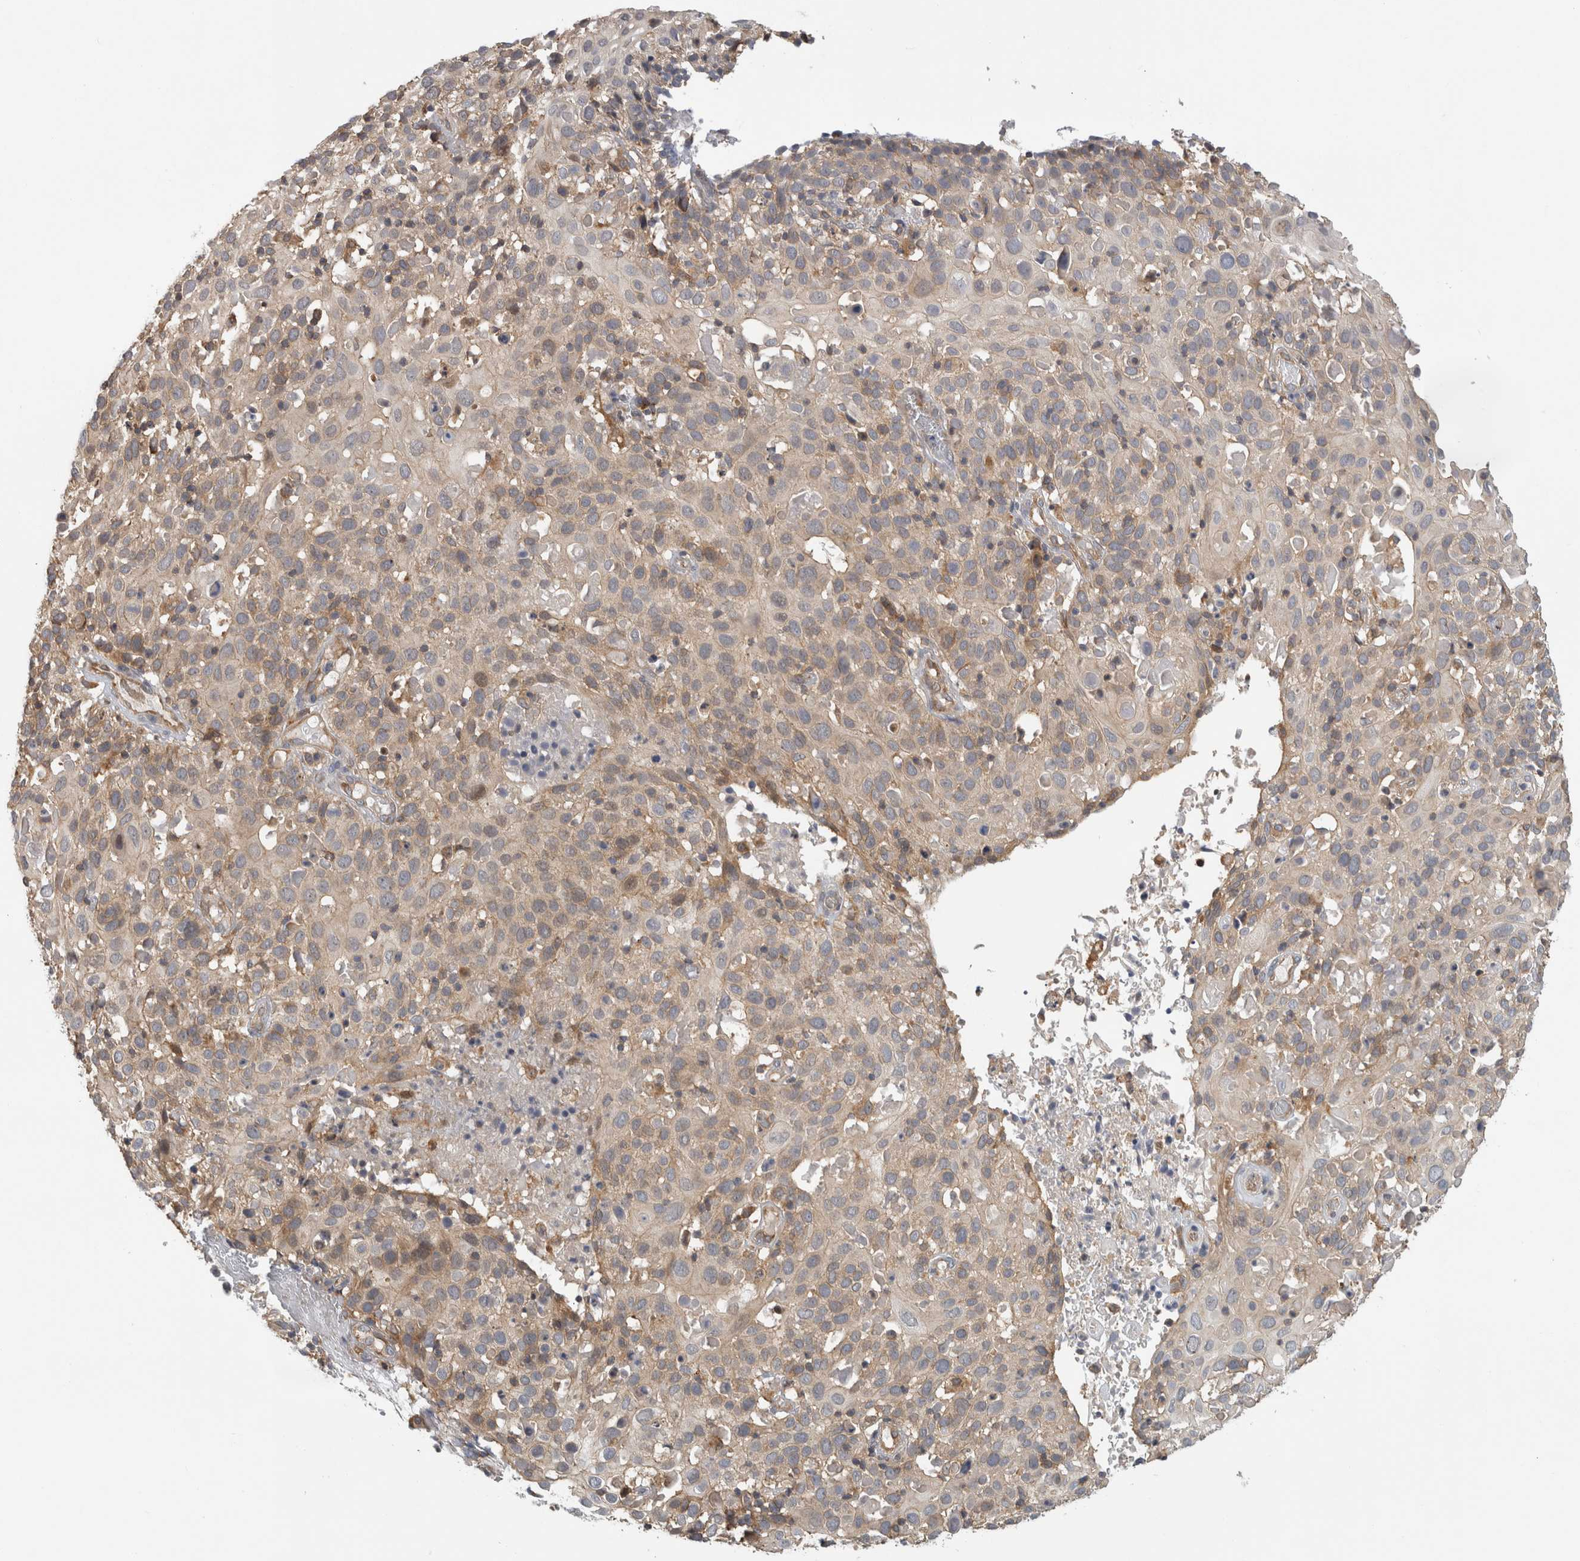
{"staining": {"intensity": "moderate", "quantity": "<25%", "location": "cytoplasmic/membranous"}, "tissue": "cervical cancer", "cell_type": "Tumor cells", "image_type": "cancer", "snomed": [{"axis": "morphology", "description": "Squamous cell carcinoma, NOS"}, {"axis": "topography", "description": "Cervix"}], "caption": "The histopathology image exhibits a brown stain indicating the presence of a protein in the cytoplasmic/membranous of tumor cells in cervical squamous cell carcinoma.", "gene": "PARP6", "patient": {"sex": "female", "age": 74}}